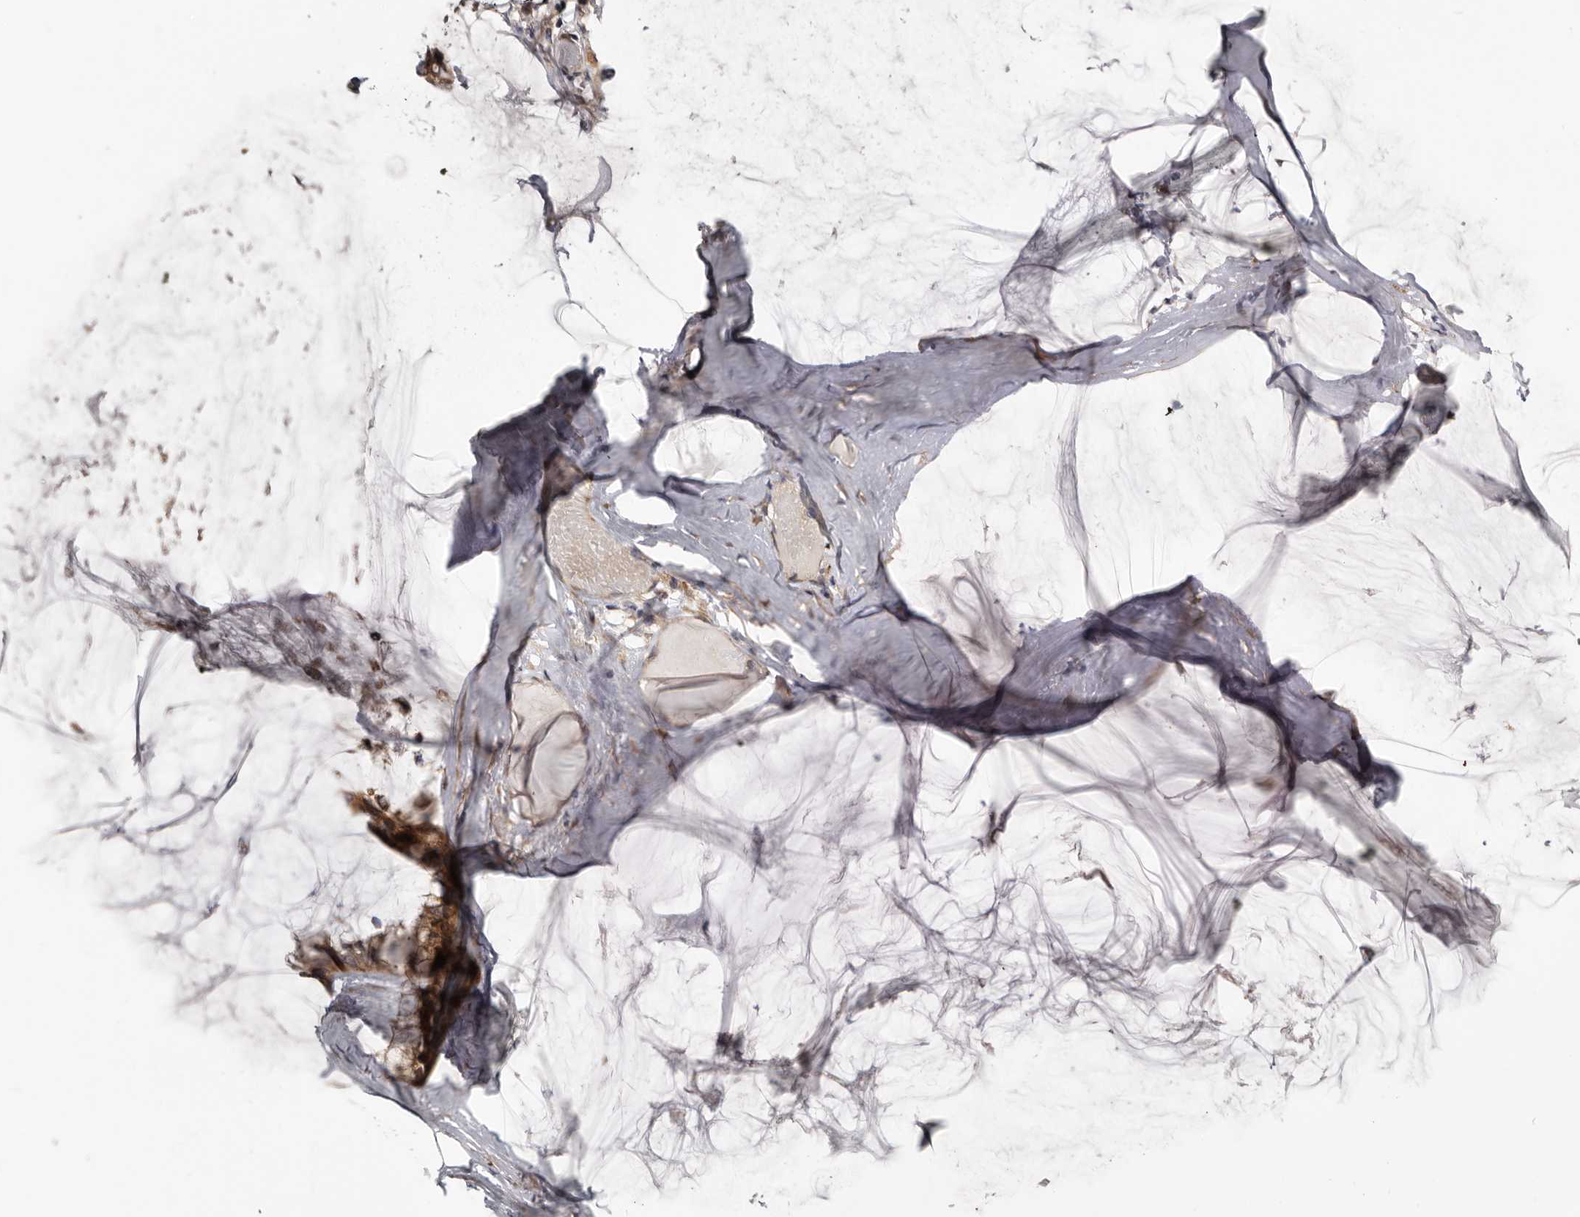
{"staining": {"intensity": "moderate", "quantity": ">75%", "location": "cytoplasmic/membranous"}, "tissue": "ovarian cancer", "cell_type": "Tumor cells", "image_type": "cancer", "snomed": [{"axis": "morphology", "description": "Cystadenocarcinoma, mucinous, NOS"}, {"axis": "topography", "description": "Ovary"}], "caption": "Immunohistochemical staining of ovarian cancer shows moderate cytoplasmic/membranous protein expression in approximately >75% of tumor cells. The staining was performed using DAB to visualize the protein expression in brown, while the nuclei were stained in blue with hematoxylin (Magnification: 20x).", "gene": "SBDS", "patient": {"sex": "female", "age": 39}}